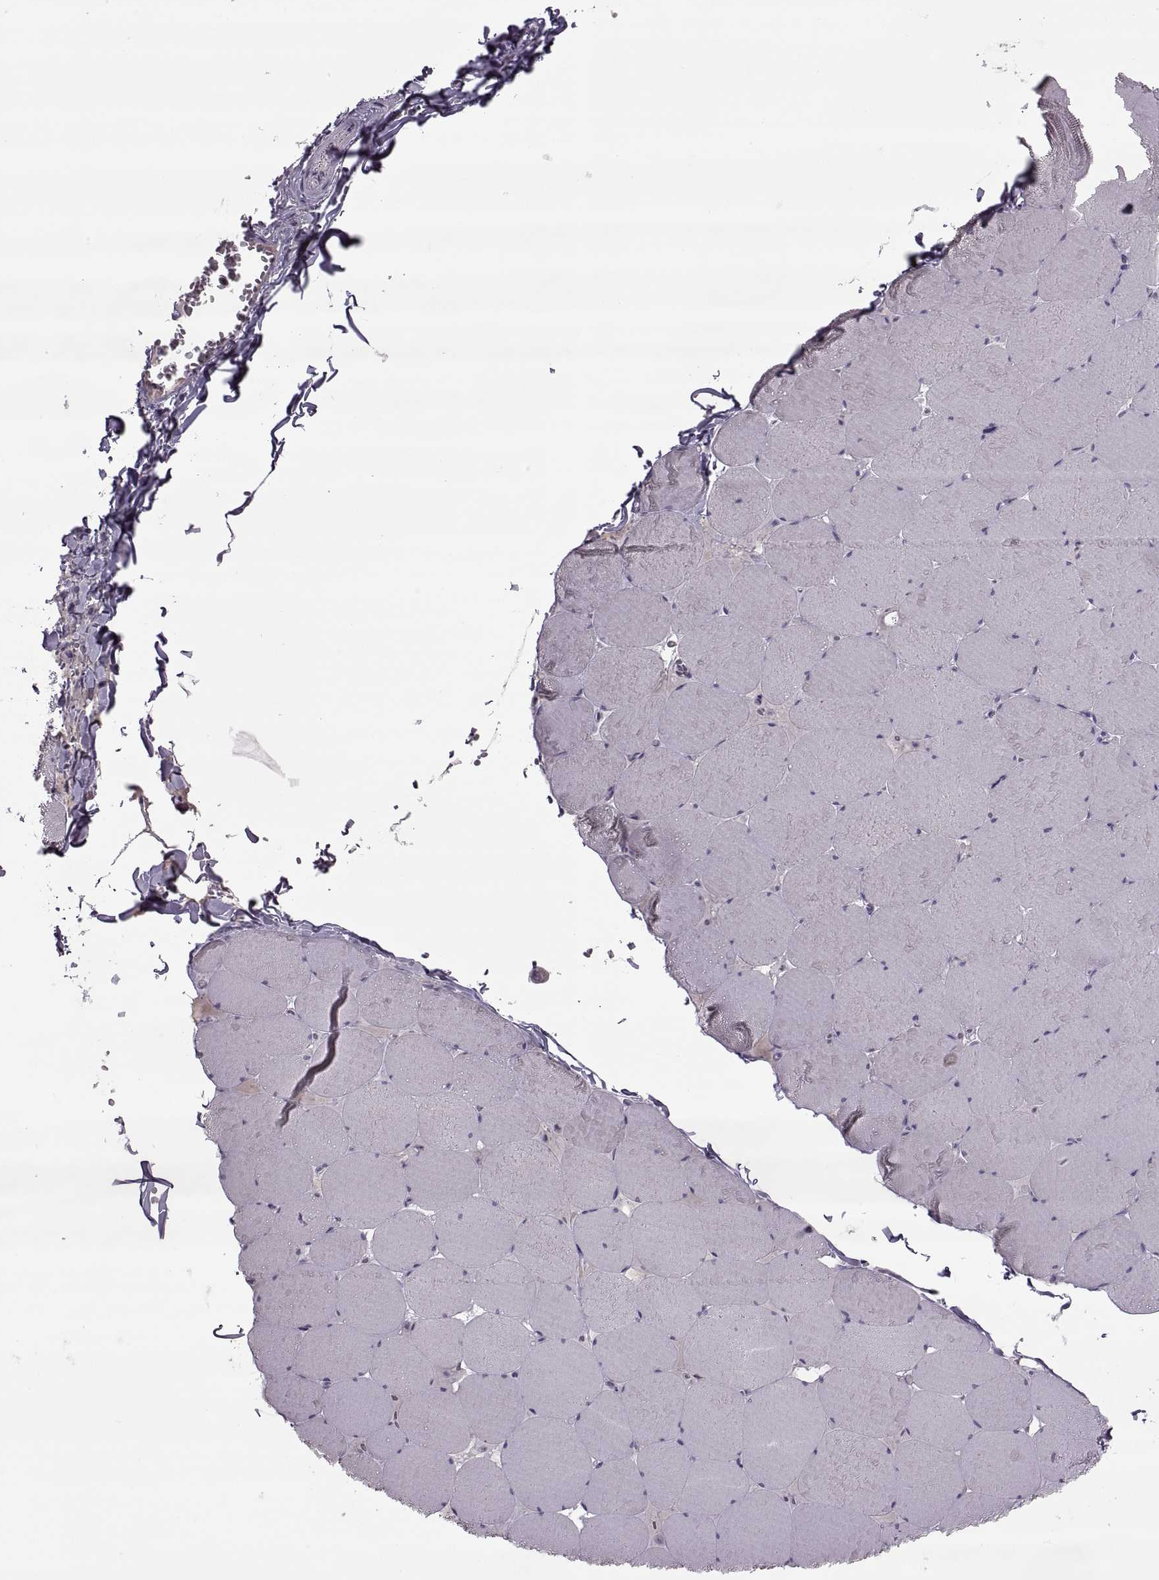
{"staining": {"intensity": "negative", "quantity": "none", "location": "none"}, "tissue": "skeletal muscle", "cell_type": "Myocytes", "image_type": "normal", "snomed": [{"axis": "morphology", "description": "Normal tissue, NOS"}, {"axis": "morphology", "description": "Malignant melanoma, Metastatic site"}, {"axis": "topography", "description": "Skeletal muscle"}], "caption": "Immunohistochemical staining of benign skeletal muscle shows no significant staining in myocytes.", "gene": "RSPH6A", "patient": {"sex": "male", "age": 50}}